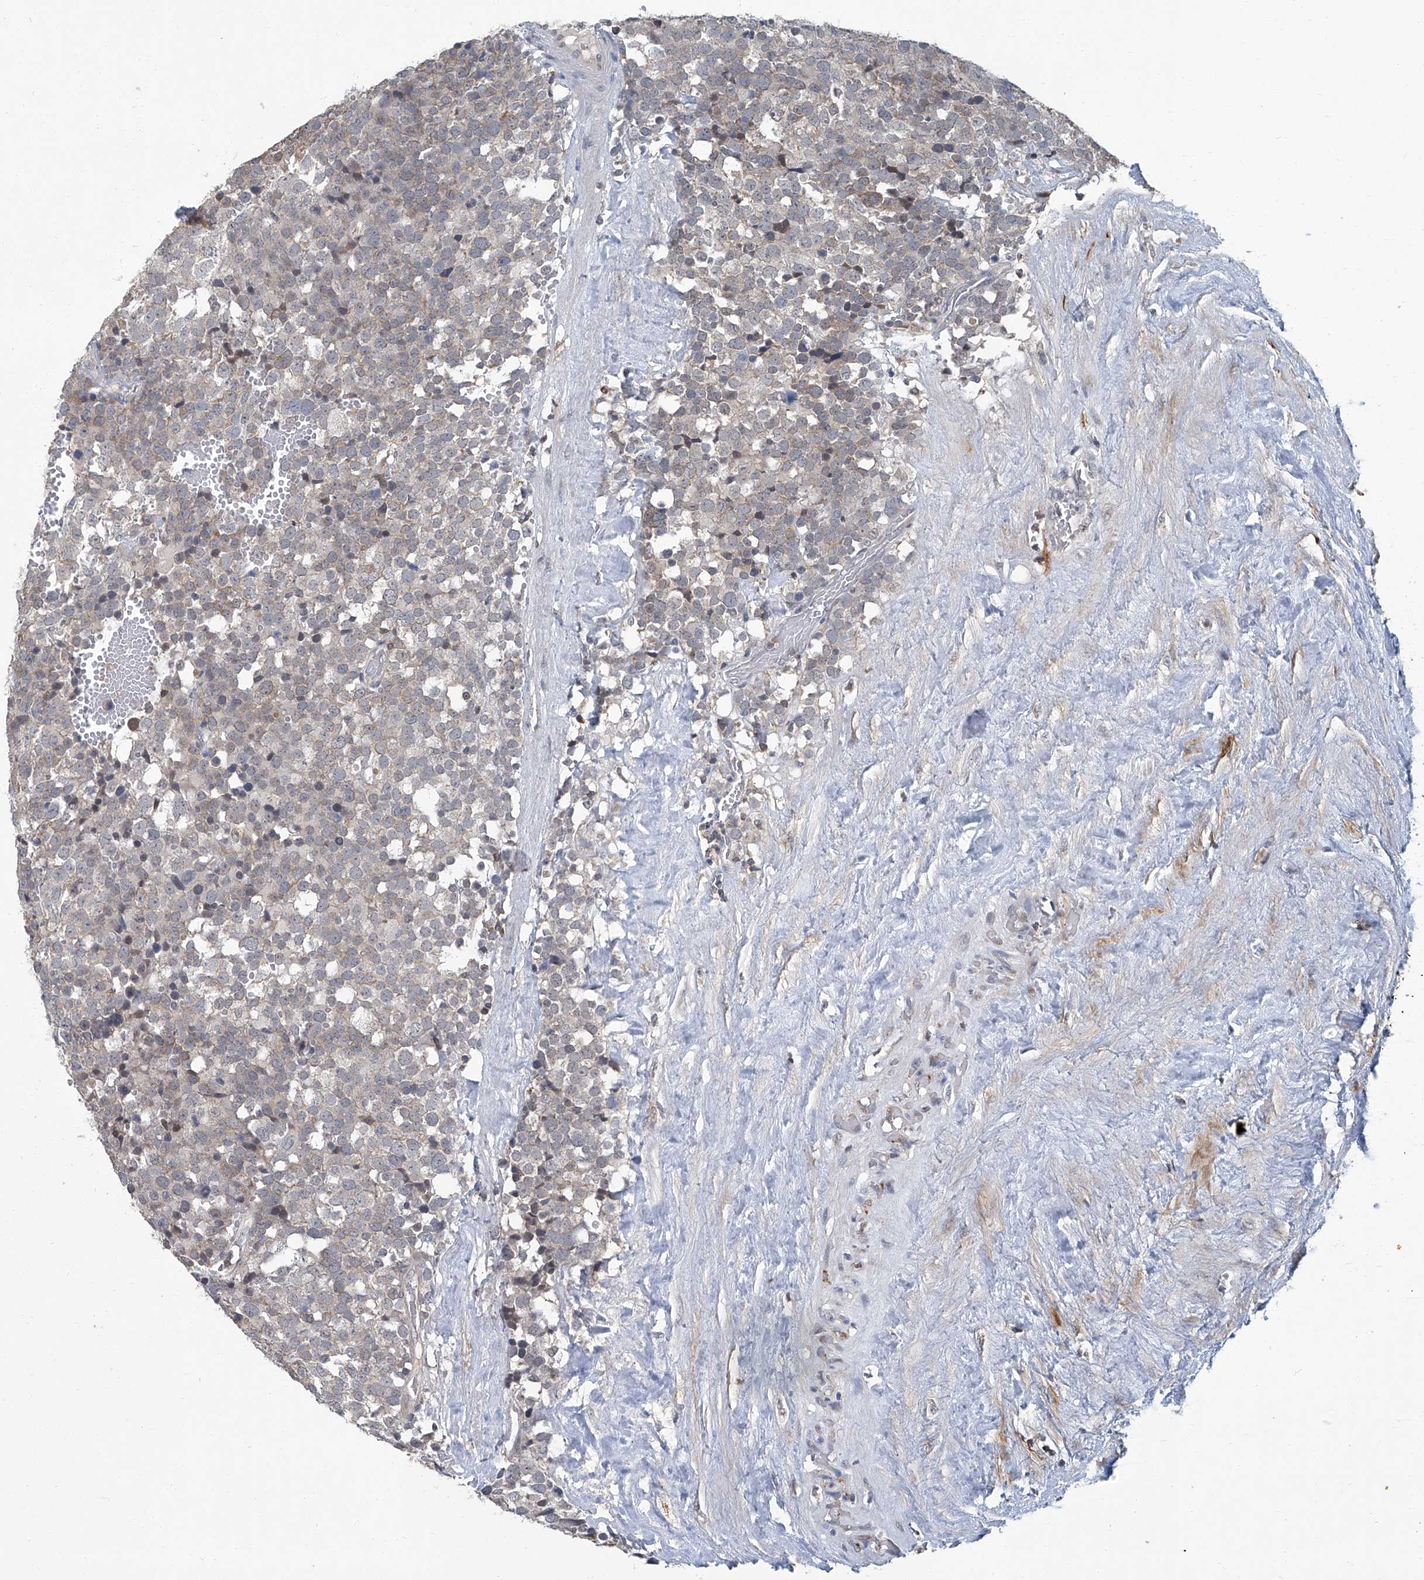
{"staining": {"intensity": "weak", "quantity": ">75%", "location": "cytoplasmic/membranous"}, "tissue": "testis cancer", "cell_type": "Tumor cells", "image_type": "cancer", "snomed": [{"axis": "morphology", "description": "Seminoma, NOS"}, {"axis": "topography", "description": "Testis"}], "caption": "A low amount of weak cytoplasmic/membranous staining is seen in about >75% of tumor cells in testis cancer (seminoma) tissue.", "gene": "AKNAD1", "patient": {"sex": "male", "age": 71}}